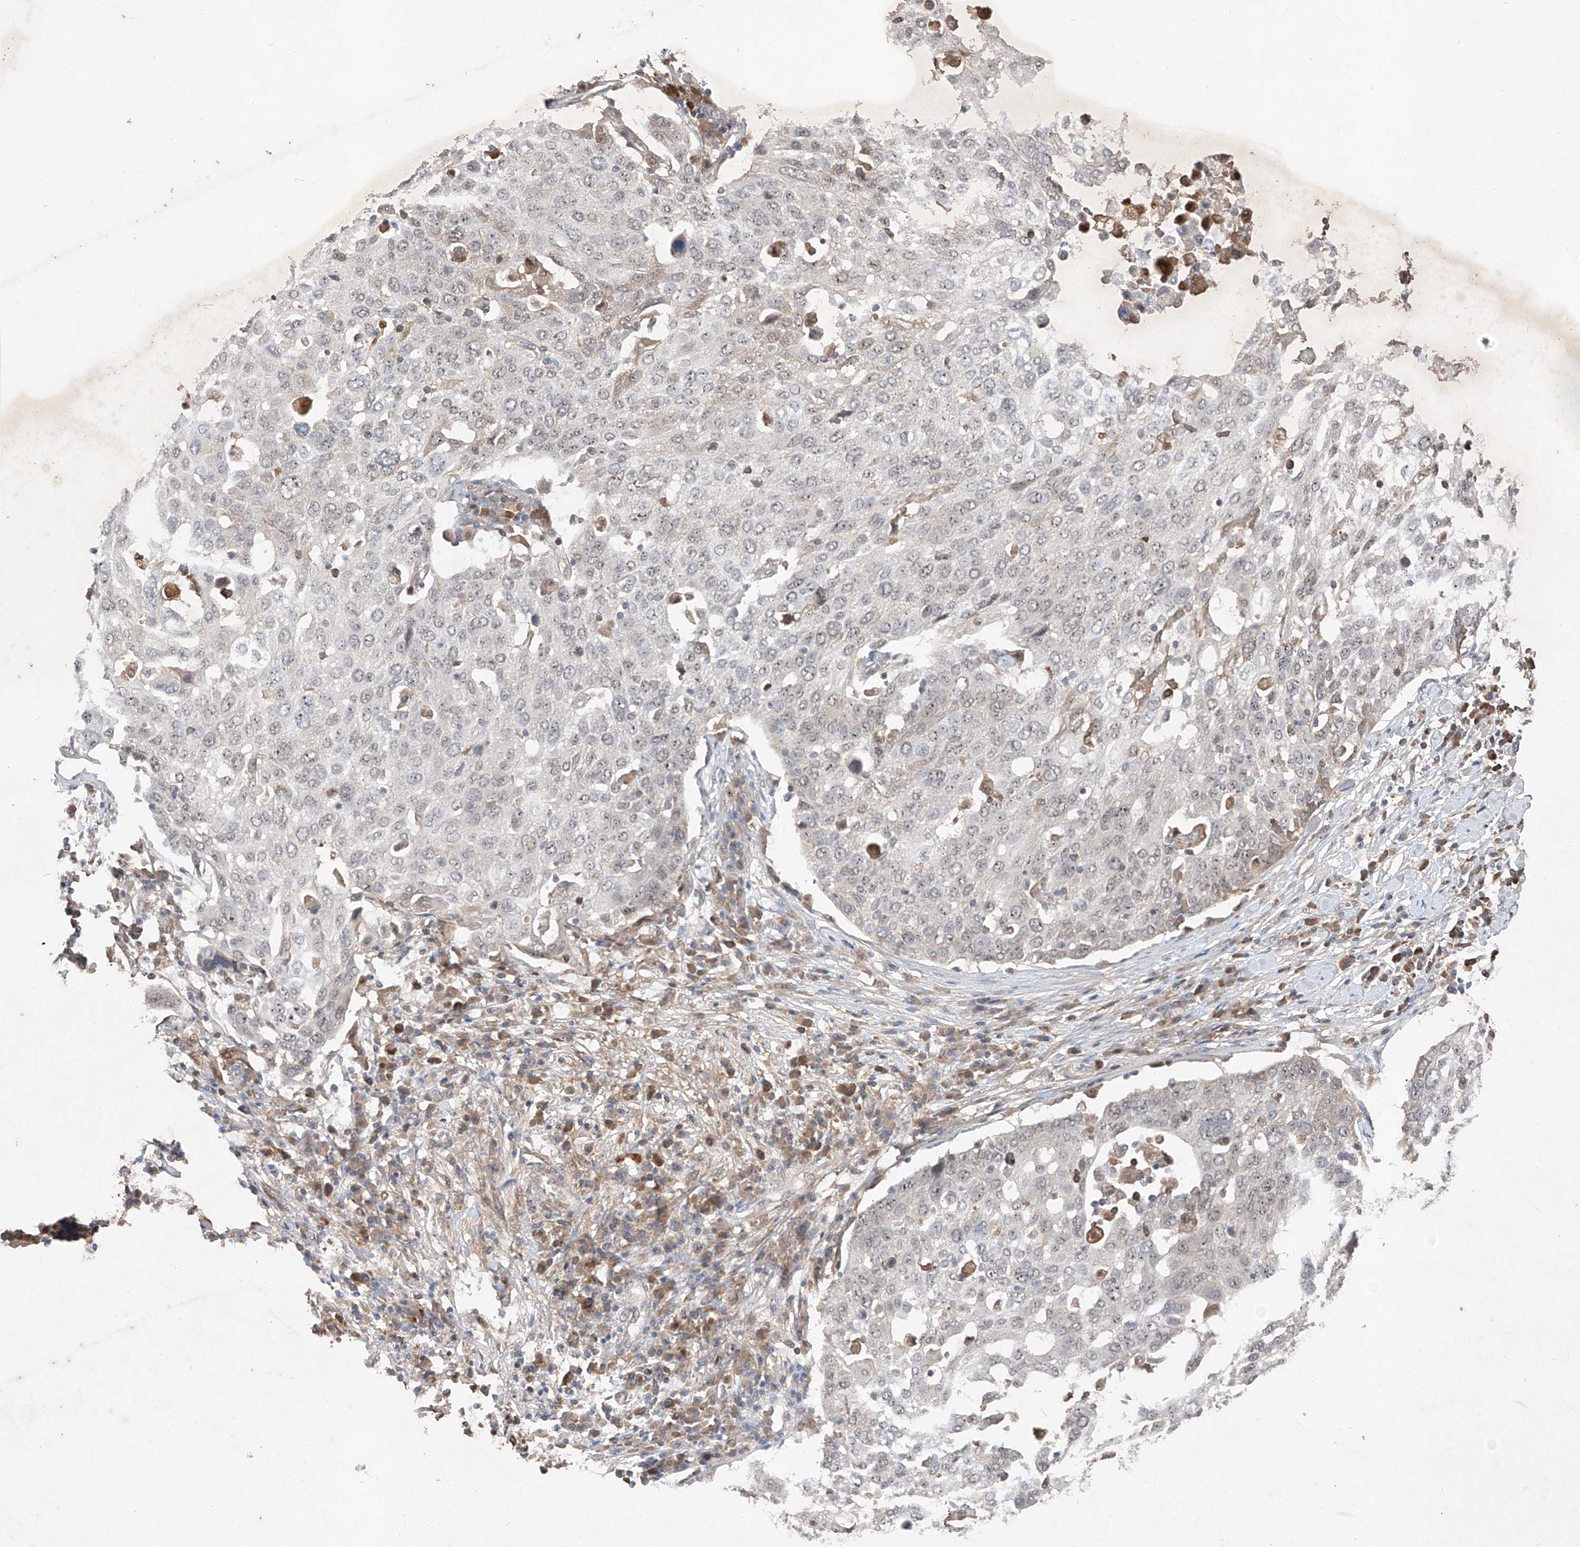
{"staining": {"intensity": "negative", "quantity": "none", "location": "none"}, "tissue": "lung cancer", "cell_type": "Tumor cells", "image_type": "cancer", "snomed": [{"axis": "morphology", "description": "Squamous cell carcinoma, NOS"}, {"axis": "topography", "description": "Lung"}], "caption": "Immunohistochemistry (IHC) of human lung cancer (squamous cell carcinoma) demonstrates no expression in tumor cells.", "gene": "FAM135A", "patient": {"sex": "male", "age": 65}}